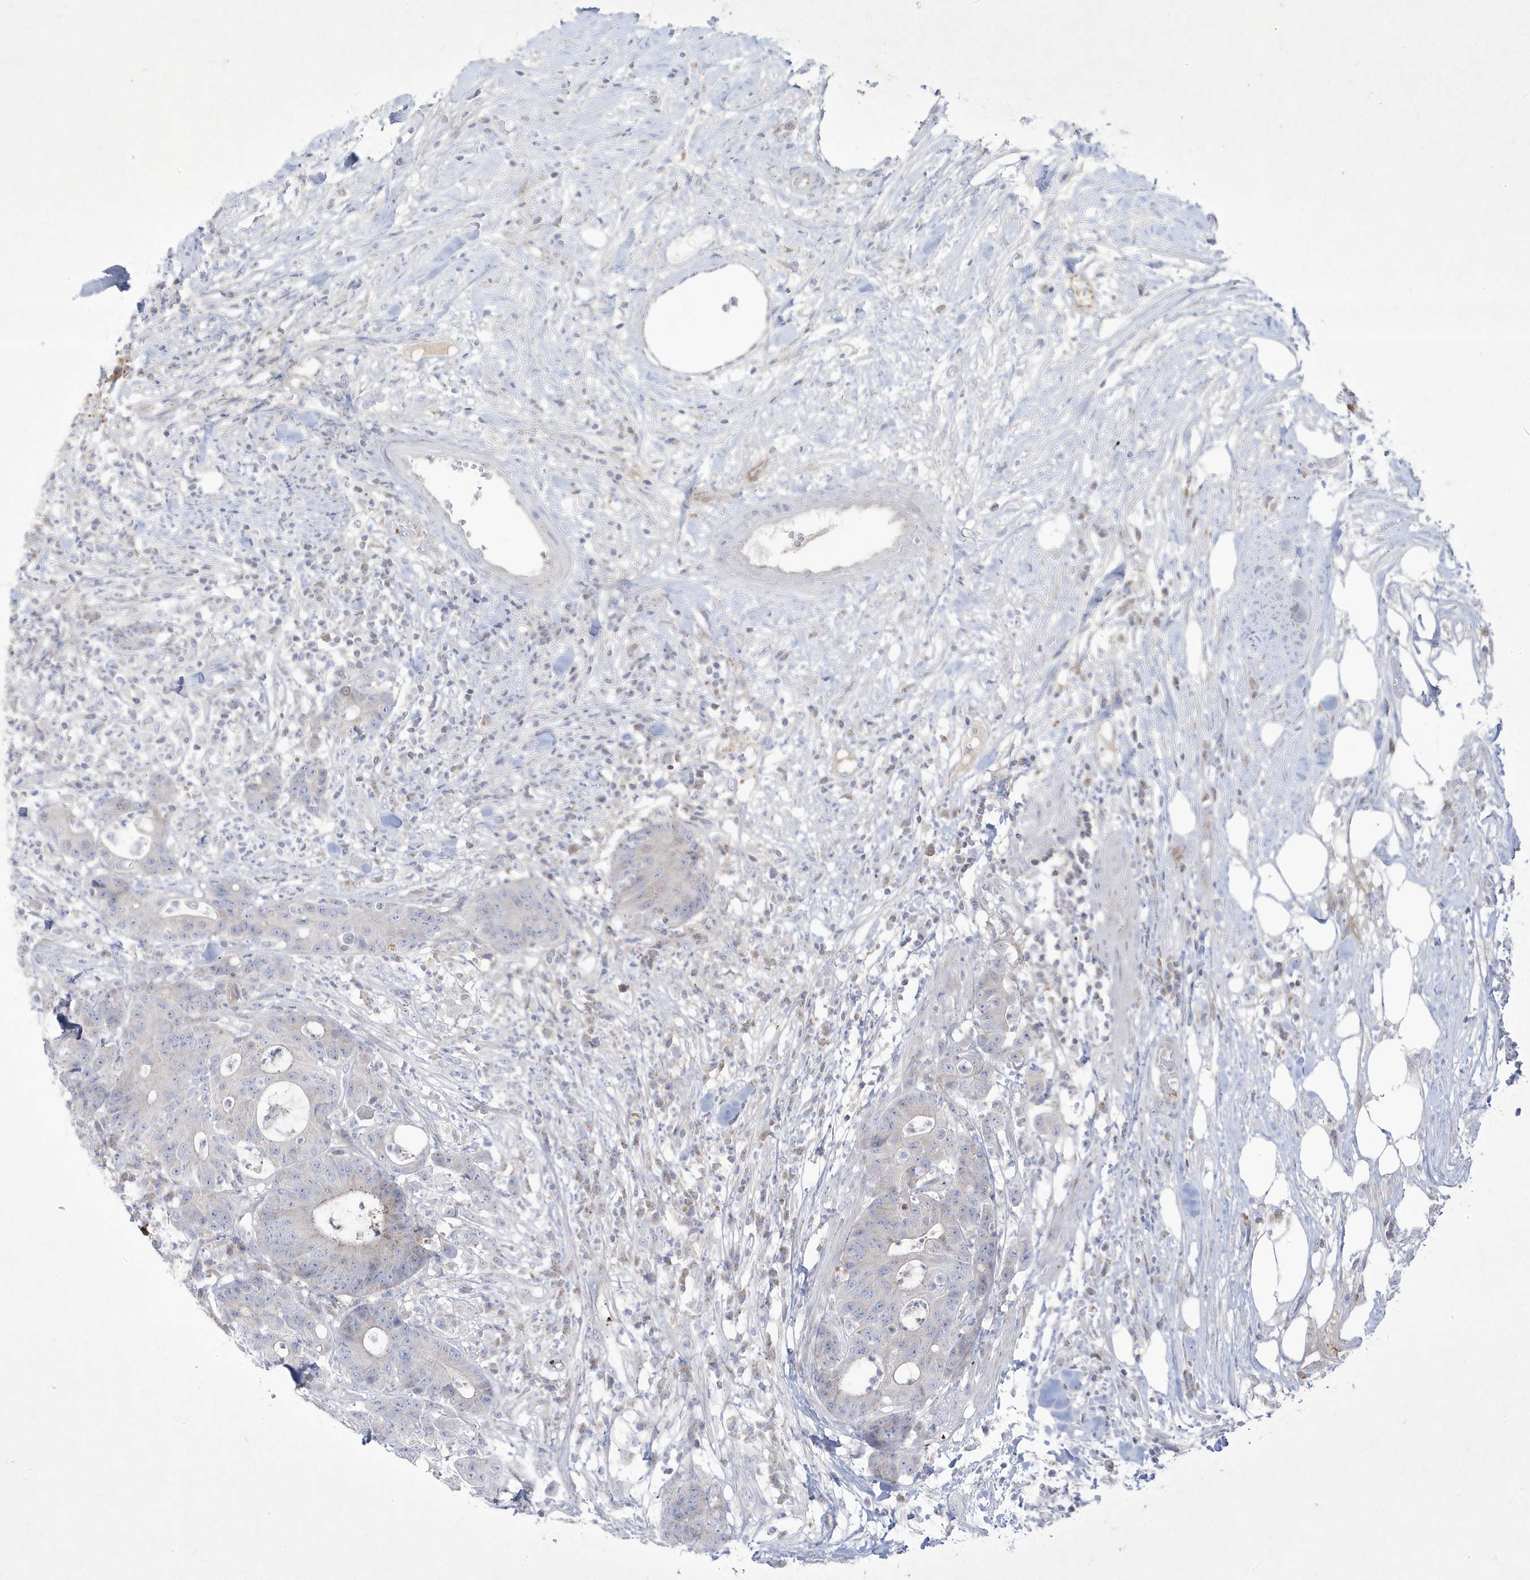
{"staining": {"intensity": "negative", "quantity": "none", "location": "none"}, "tissue": "colorectal cancer", "cell_type": "Tumor cells", "image_type": "cancer", "snomed": [{"axis": "morphology", "description": "Adenocarcinoma, NOS"}, {"axis": "topography", "description": "Colon"}], "caption": "The immunohistochemistry image has no significant expression in tumor cells of colorectal cancer (adenocarcinoma) tissue. The staining was performed using DAB to visualize the protein expression in brown, while the nuclei were stained in blue with hematoxylin (Magnification: 20x).", "gene": "ADAMTSL3", "patient": {"sex": "female", "age": 84}}